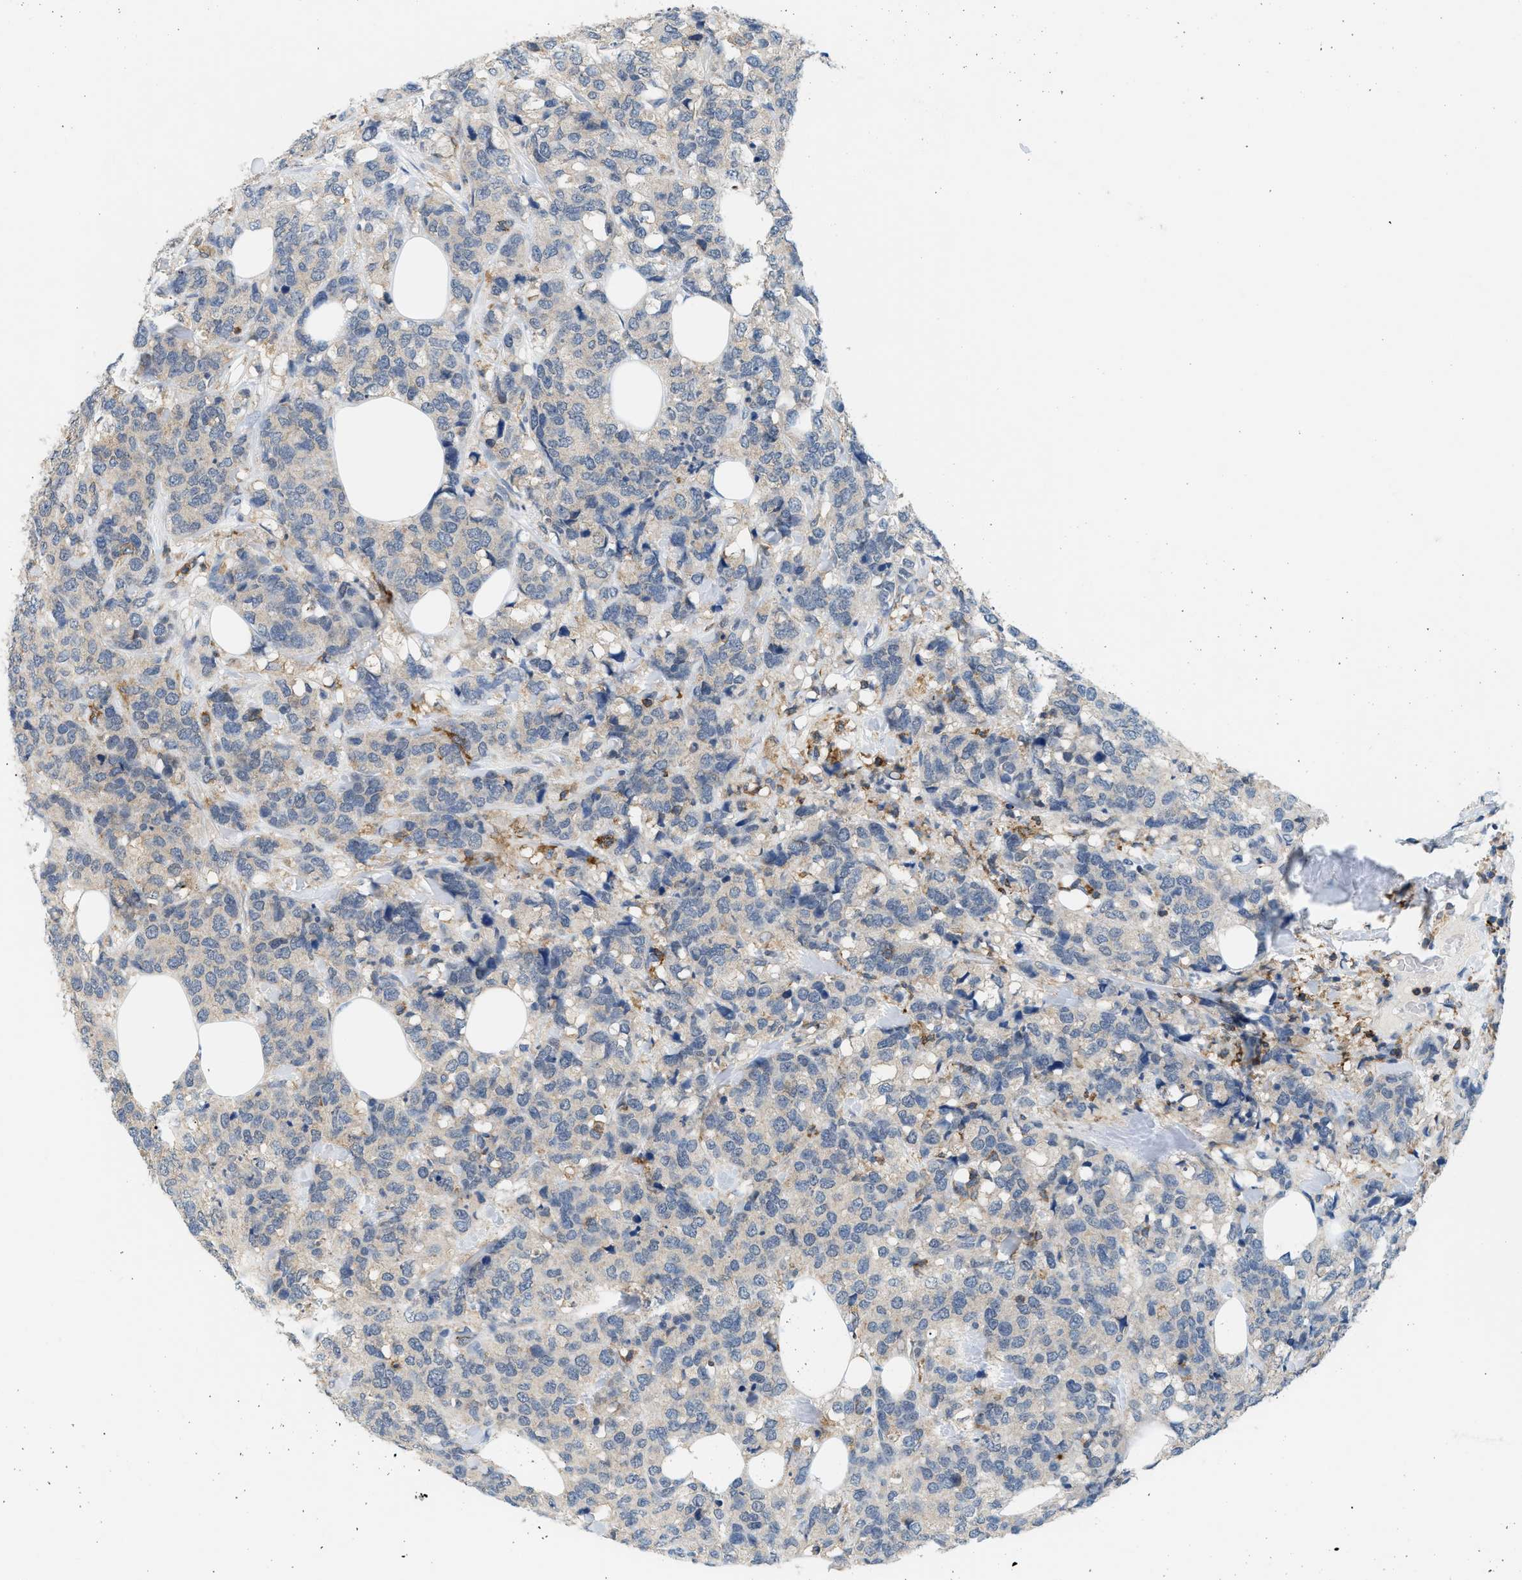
{"staining": {"intensity": "weak", "quantity": "25%-75%", "location": "cytoplasmic/membranous"}, "tissue": "breast cancer", "cell_type": "Tumor cells", "image_type": "cancer", "snomed": [{"axis": "morphology", "description": "Lobular carcinoma"}, {"axis": "topography", "description": "Breast"}], "caption": "This is an image of IHC staining of breast lobular carcinoma, which shows weak positivity in the cytoplasmic/membranous of tumor cells.", "gene": "INPP5D", "patient": {"sex": "female", "age": 59}}